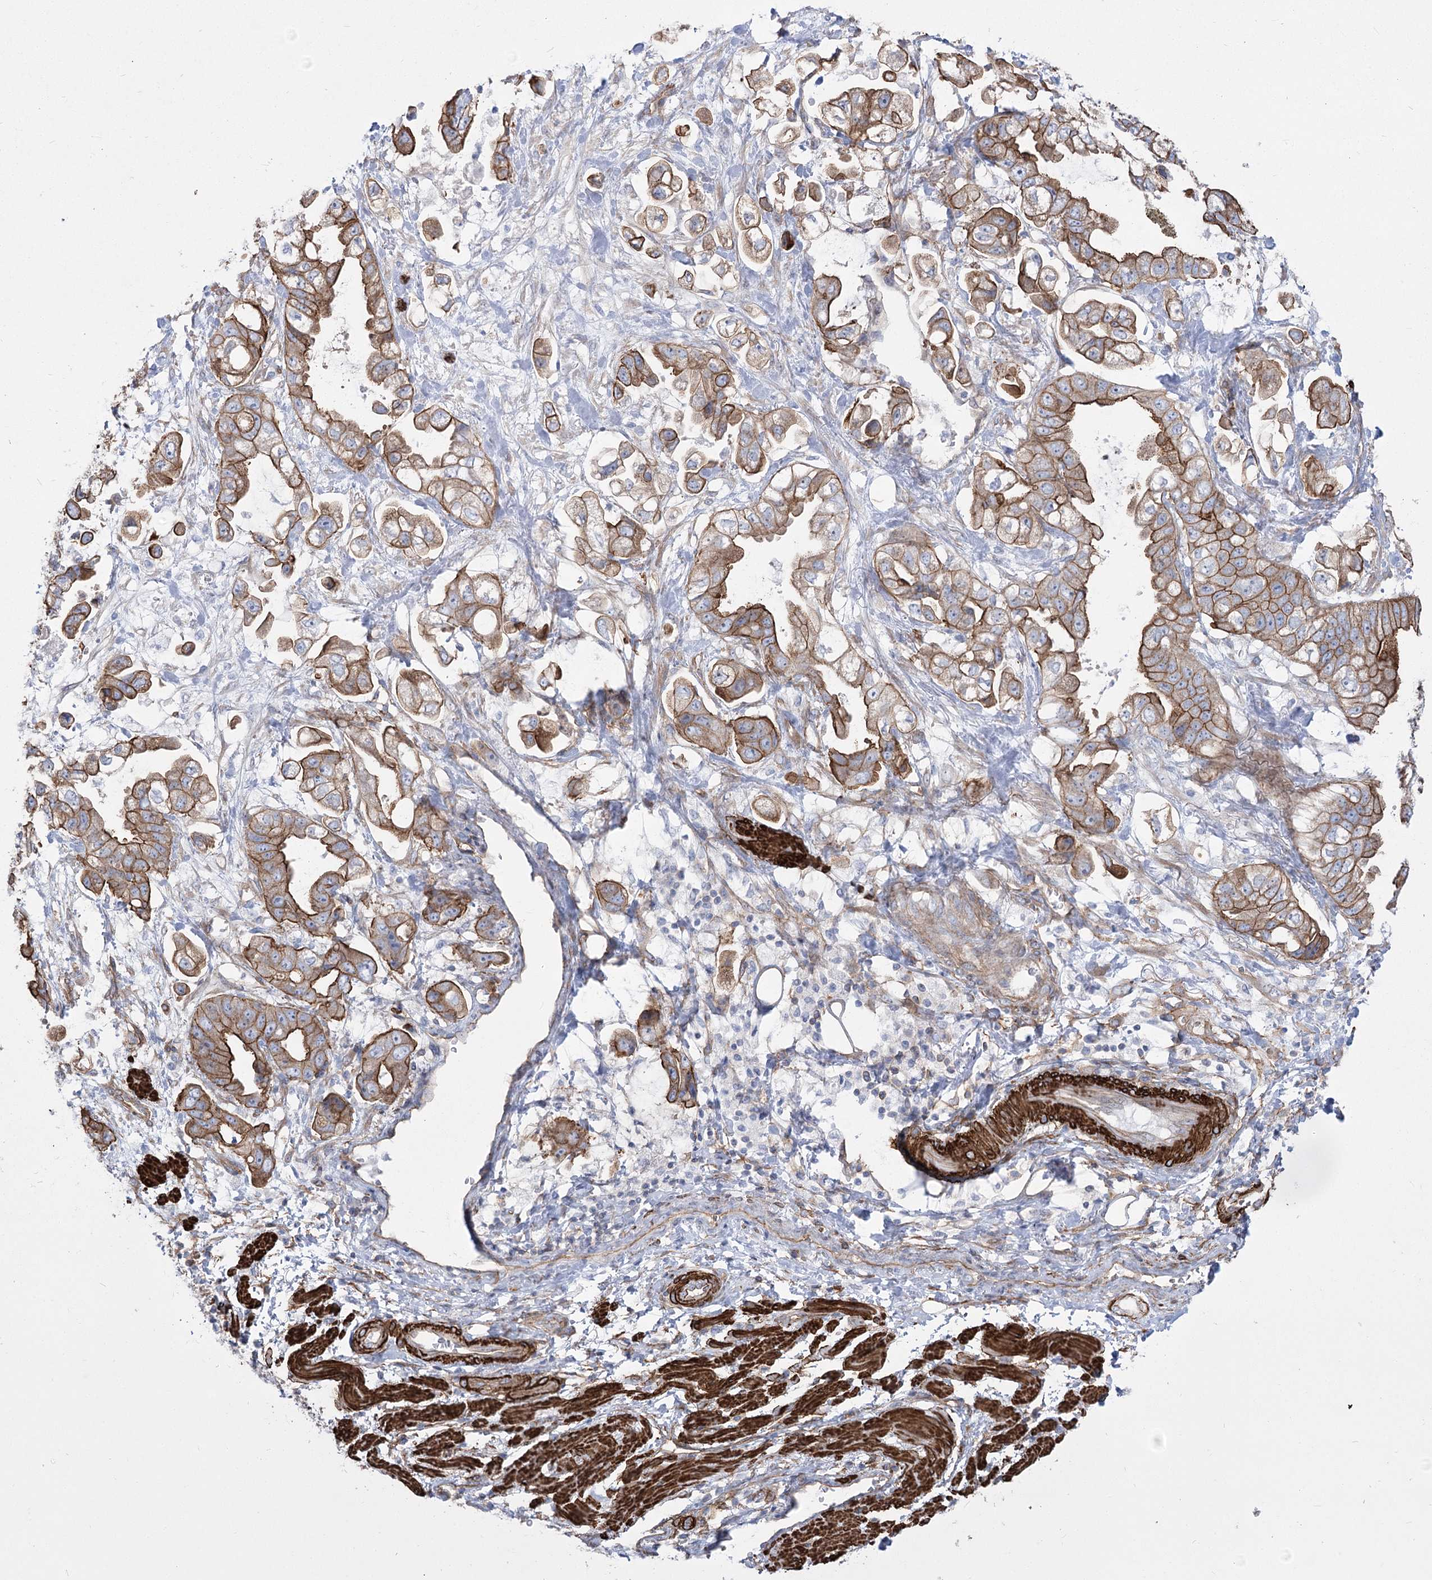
{"staining": {"intensity": "strong", "quantity": ">75%", "location": "cytoplasmic/membranous"}, "tissue": "stomach cancer", "cell_type": "Tumor cells", "image_type": "cancer", "snomed": [{"axis": "morphology", "description": "Adenocarcinoma, NOS"}, {"axis": "topography", "description": "Stomach"}], "caption": "Immunohistochemical staining of stomach adenocarcinoma exhibits high levels of strong cytoplasmic/membranous positivity in approximately >75% of tumor cells.", "gene": "PLEKHA5", "patient": {"sex": "male", "age": 62}}